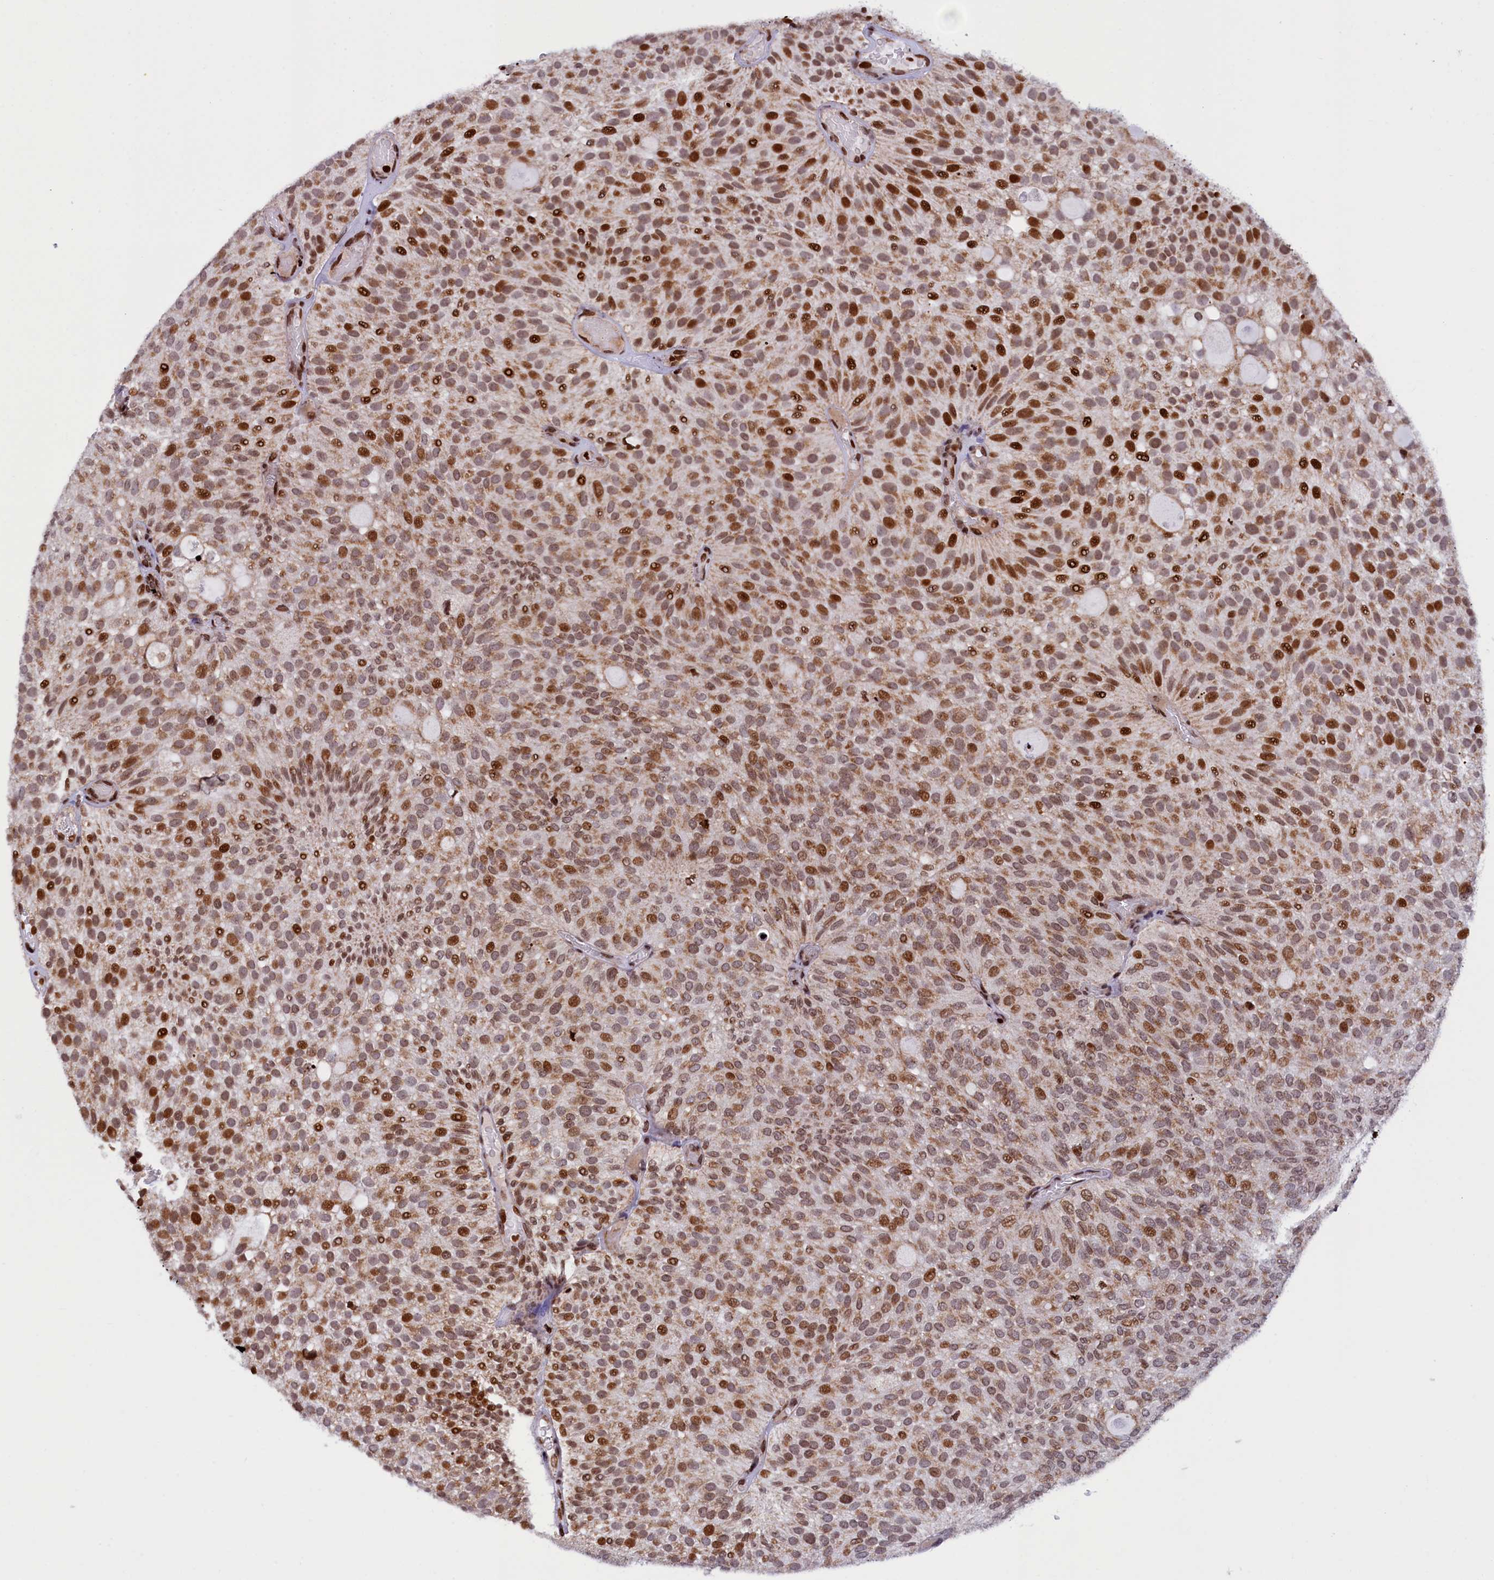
{"staining": {"intensity": "moderate", "quantity": "25%-75%", "location": "nuclear"}, "tissue": "urothelial cancer", "cell_type": "Tumor cells", "image_type": "cancer", "snomed": [{"axis": "morphology", "description": "Urothelial carcinoma, Low grade"}, {"axis": "topography", "description": "Urinary bladder"}], "caption": "Immunohistochemistry histopathology image of urothelial cancer stained for a protein (brown), which demonstrates medium levels of moderate nuclear staining in about 25%-75% of tumor cells.", "gene": "TIMM29", "patient": {"sex": "male", "age": 78}}